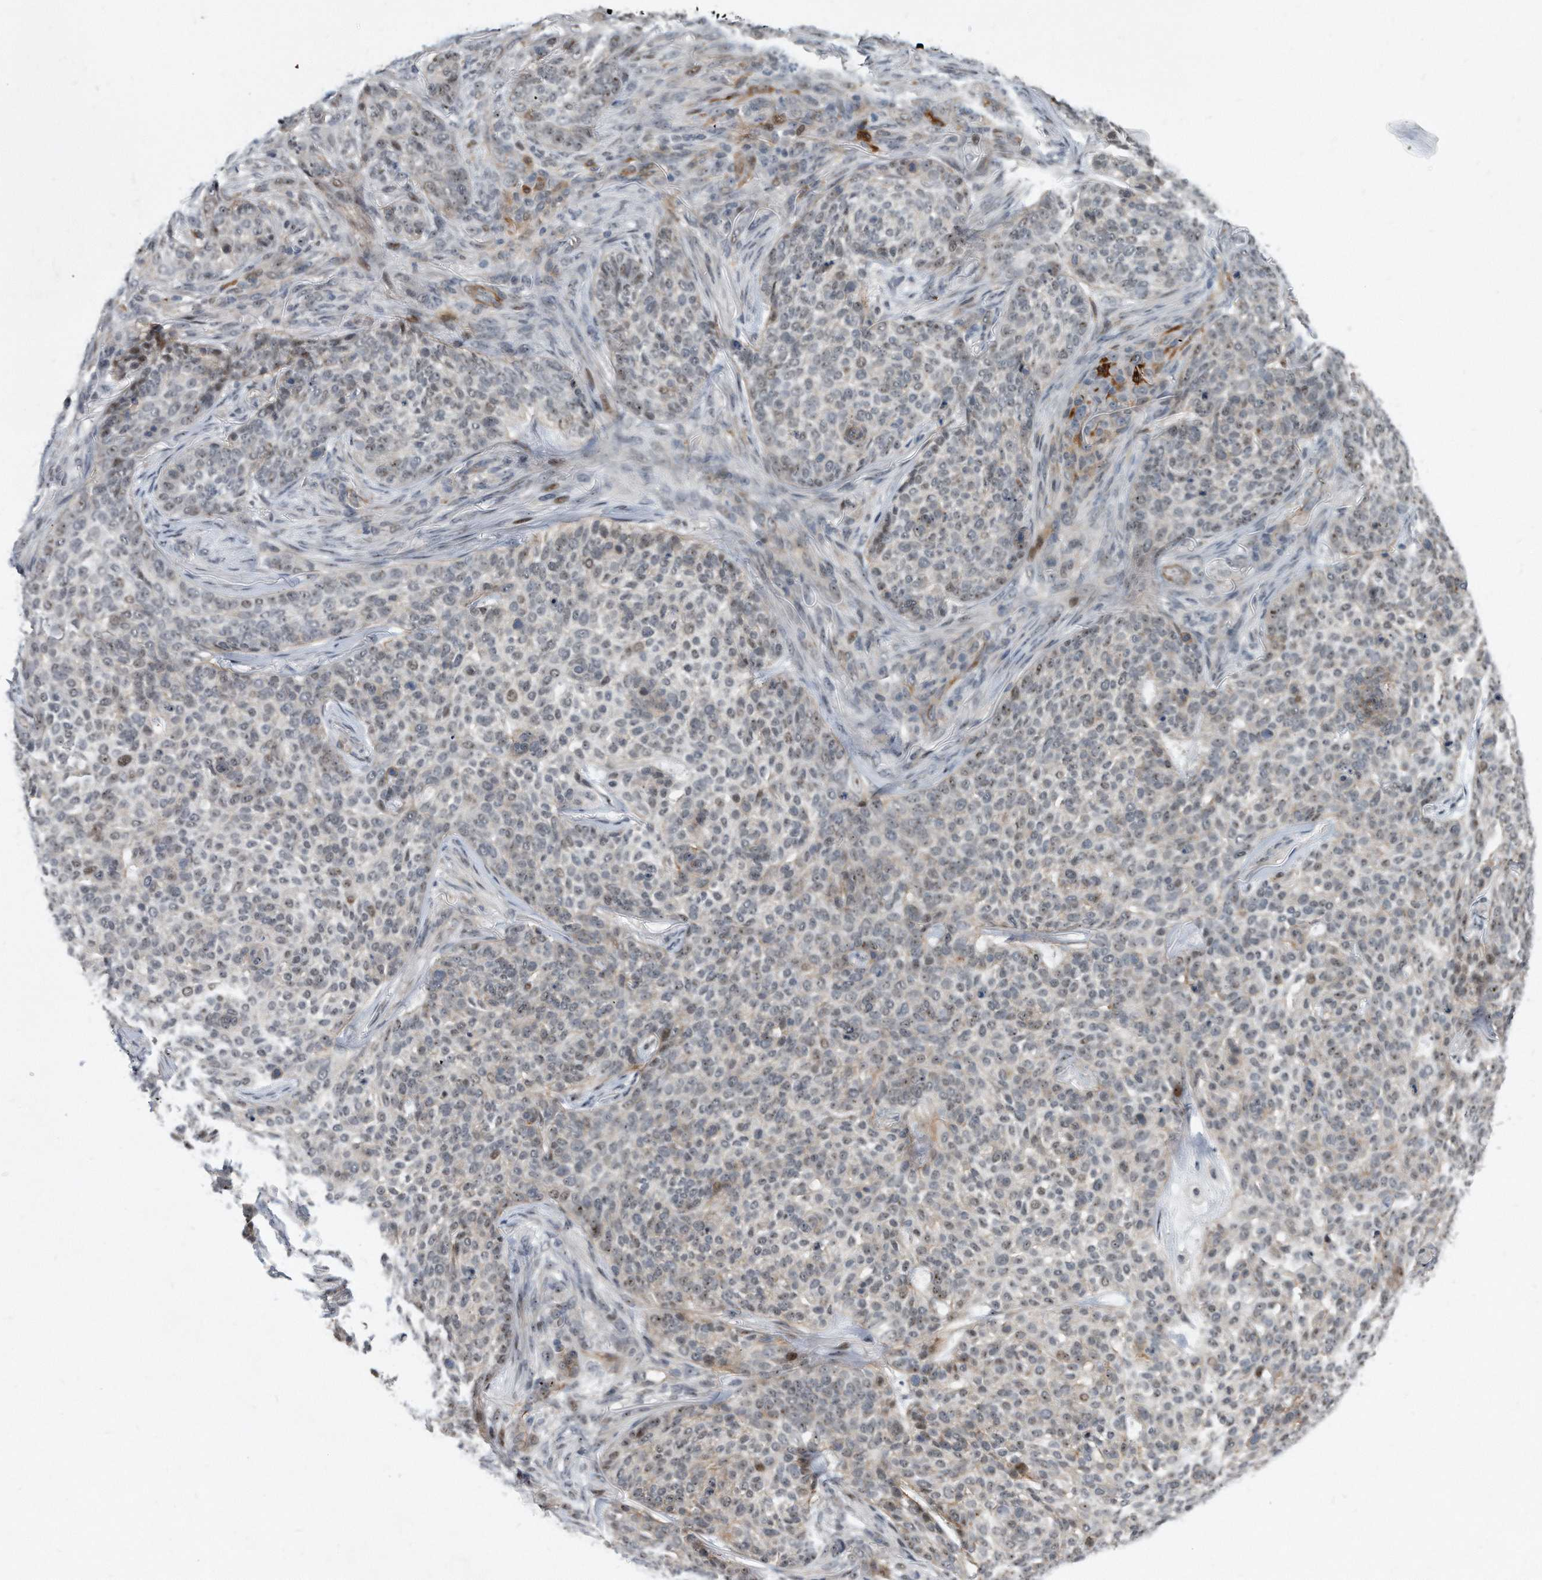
{"staining": {"intensity": "weak", "quantity": "<25%", "location": "nuclear"}, "tissue": "skin cancer", "cell_type": "Tumor cells", "image_type": "cancer", "snomed": [{"axis": "morphology", "description": "Basal cell carcinoma"}, {"axis": "topography", "description": "Skin"}], "caption": "Immunohistochemistry (IHC) of skin cancer displays no expression in tumor cells. The staining is performed using DAB brown chromogen with nuclei counter-stained in using hematoxylin.", "gene": "PGBD2", "patient": {"sex": "female", "age": 64}}